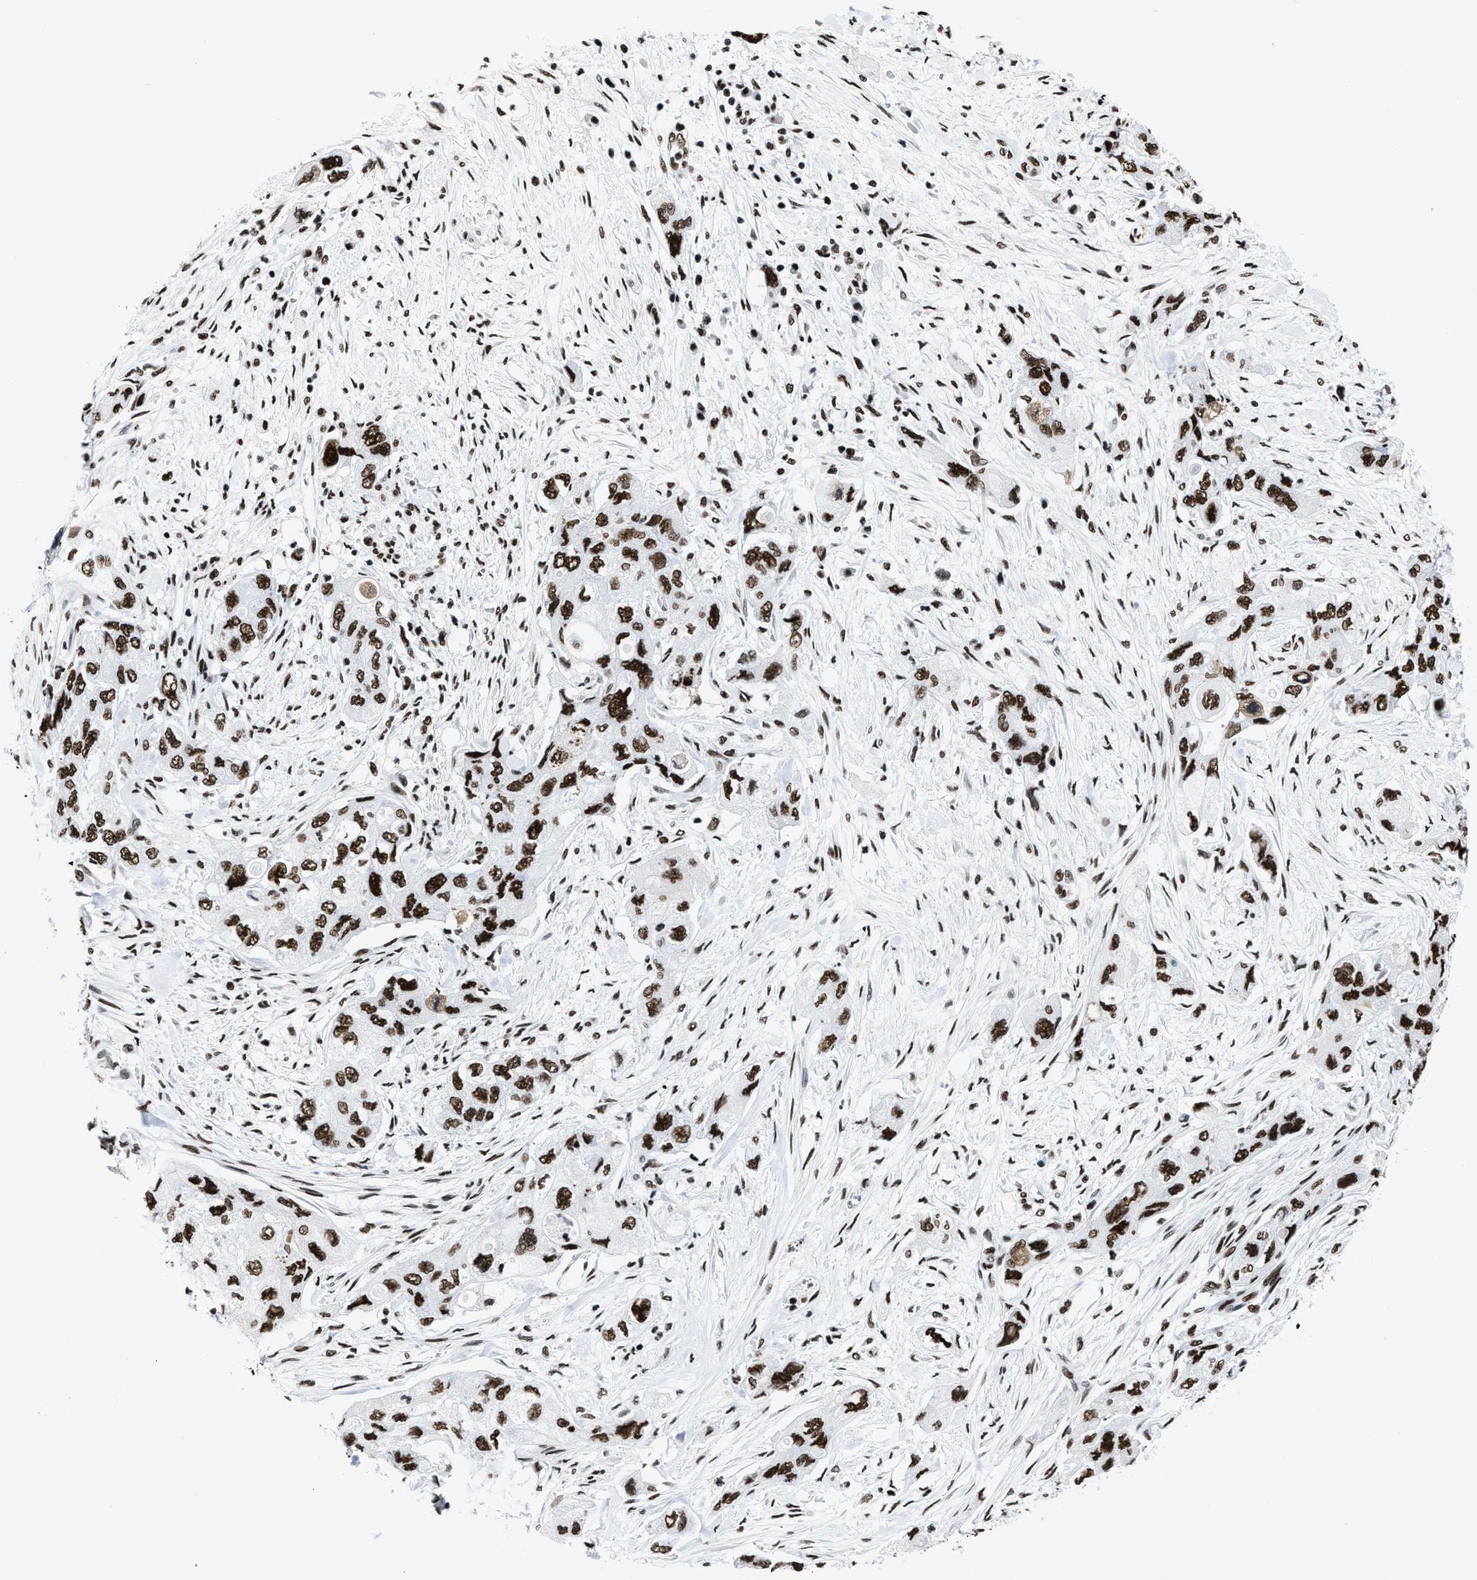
{"staining": {"intensity": "strong", "quantity": ">75%", "location": "nuclear"}, "tissue": "pancreatic cancer", "cell_type": "Tumor cells", "image_type": "cancer", "snomed": [{"axis": "morphology", "description": "Adenocarcinoma, NOS"}, {"axis": "topography", "description": "Pancreas"}], "caption": "Immunohistochemistry (DAB) staining of human pancreatic cancer displays strong nuclear protein staining in about >75% of tumor cells. (IHC, brightfield microscopy, high magnification).", "gene": "SMARCC2", "patient": {"sex": "female", "age": 73}}